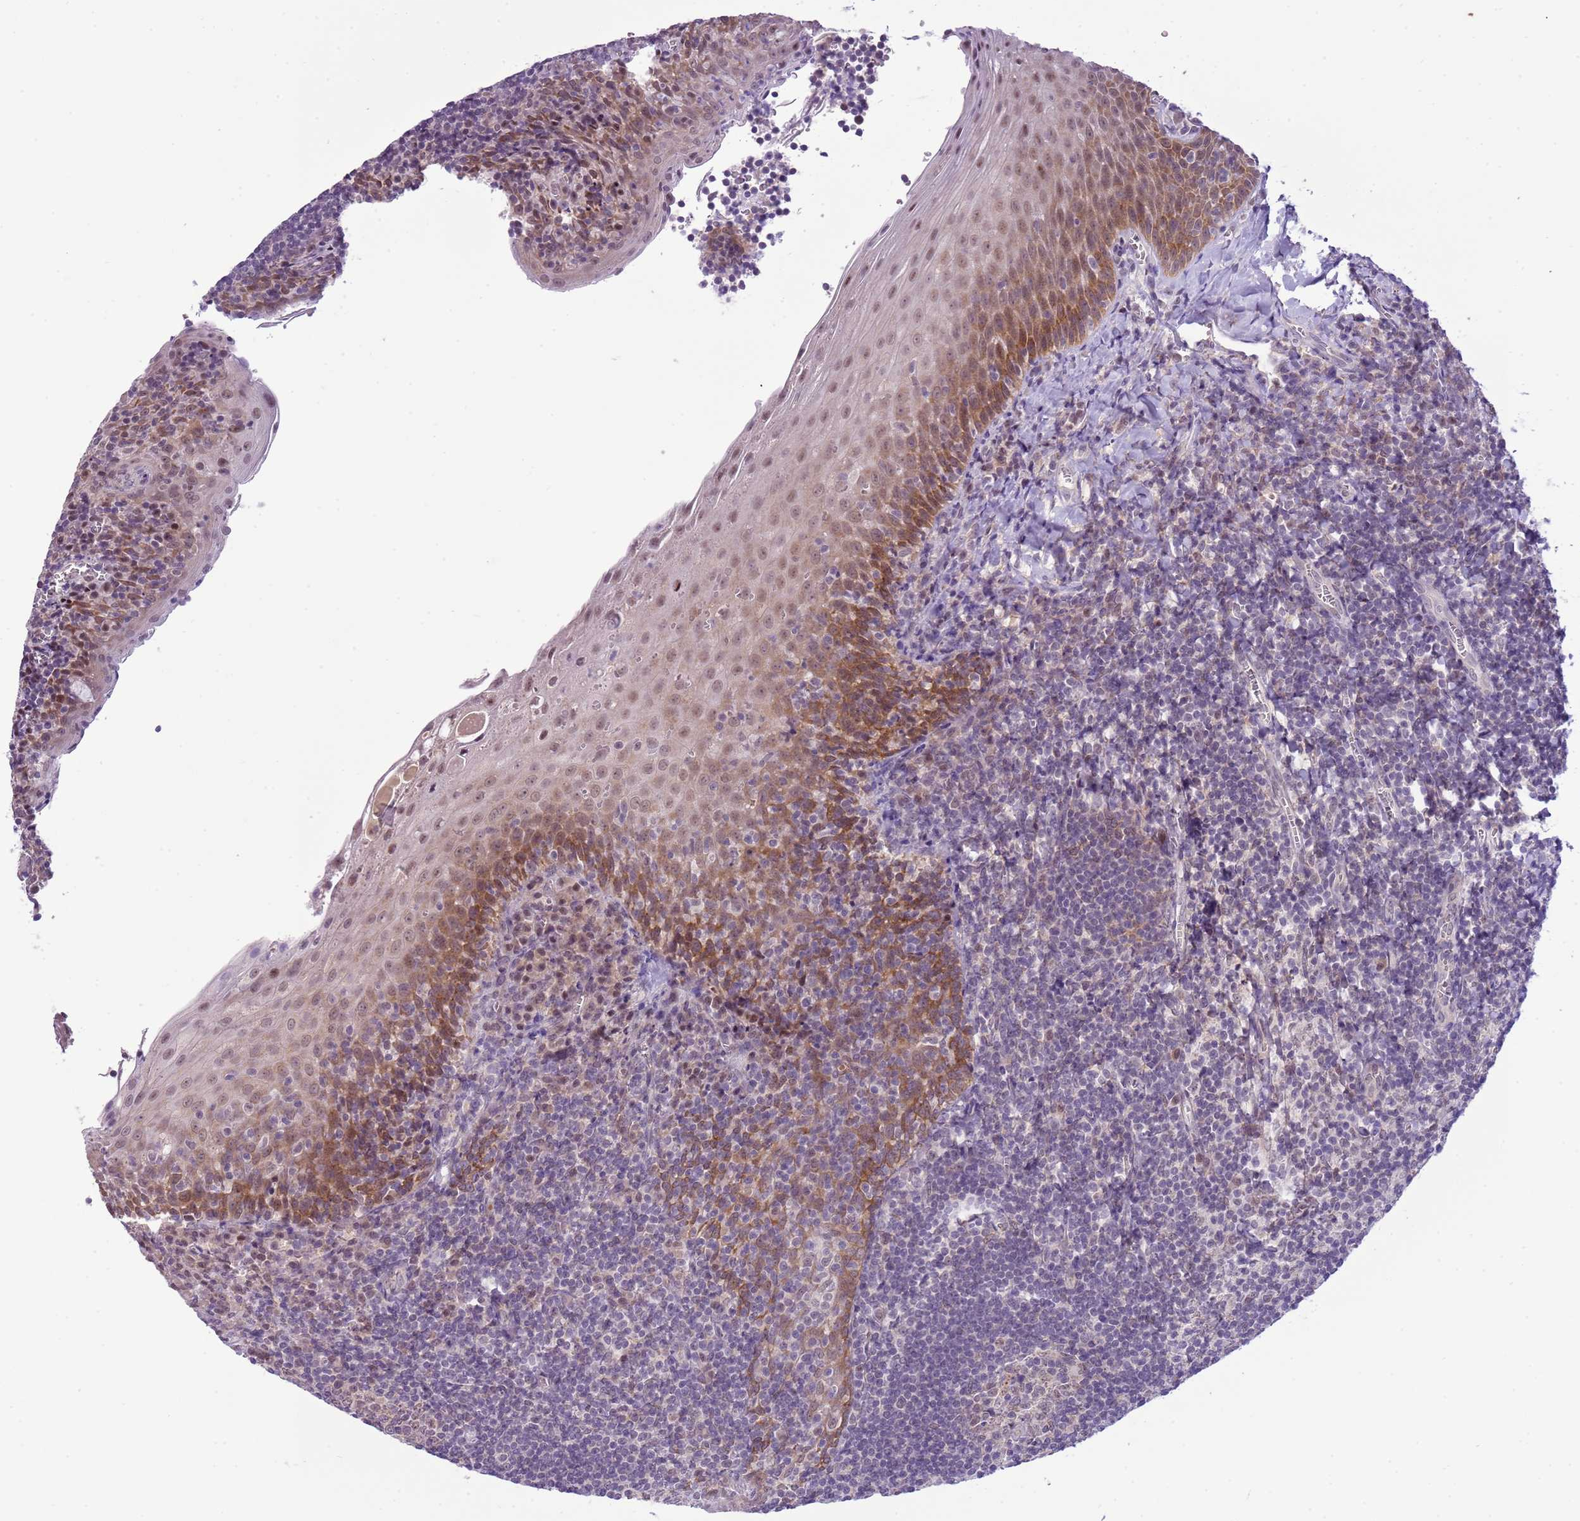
{"staining": {"intensity": "negative", "quantity": "none", "location": "none"}, "tissue": "tonsil", "cell_type": "Germinal center cells", "image_type": "normal", "snomed": [{"axis": "morphology", "description": "Normal tissue, NOS"}, {"axis": "topography", "description": "Tonsil"}], "caption": "The micrograph demonstrates no significant staining in germinal center cells of tonsil.", "gene": "FAM120C", "patient": {"sex": "male", "age": 27}}